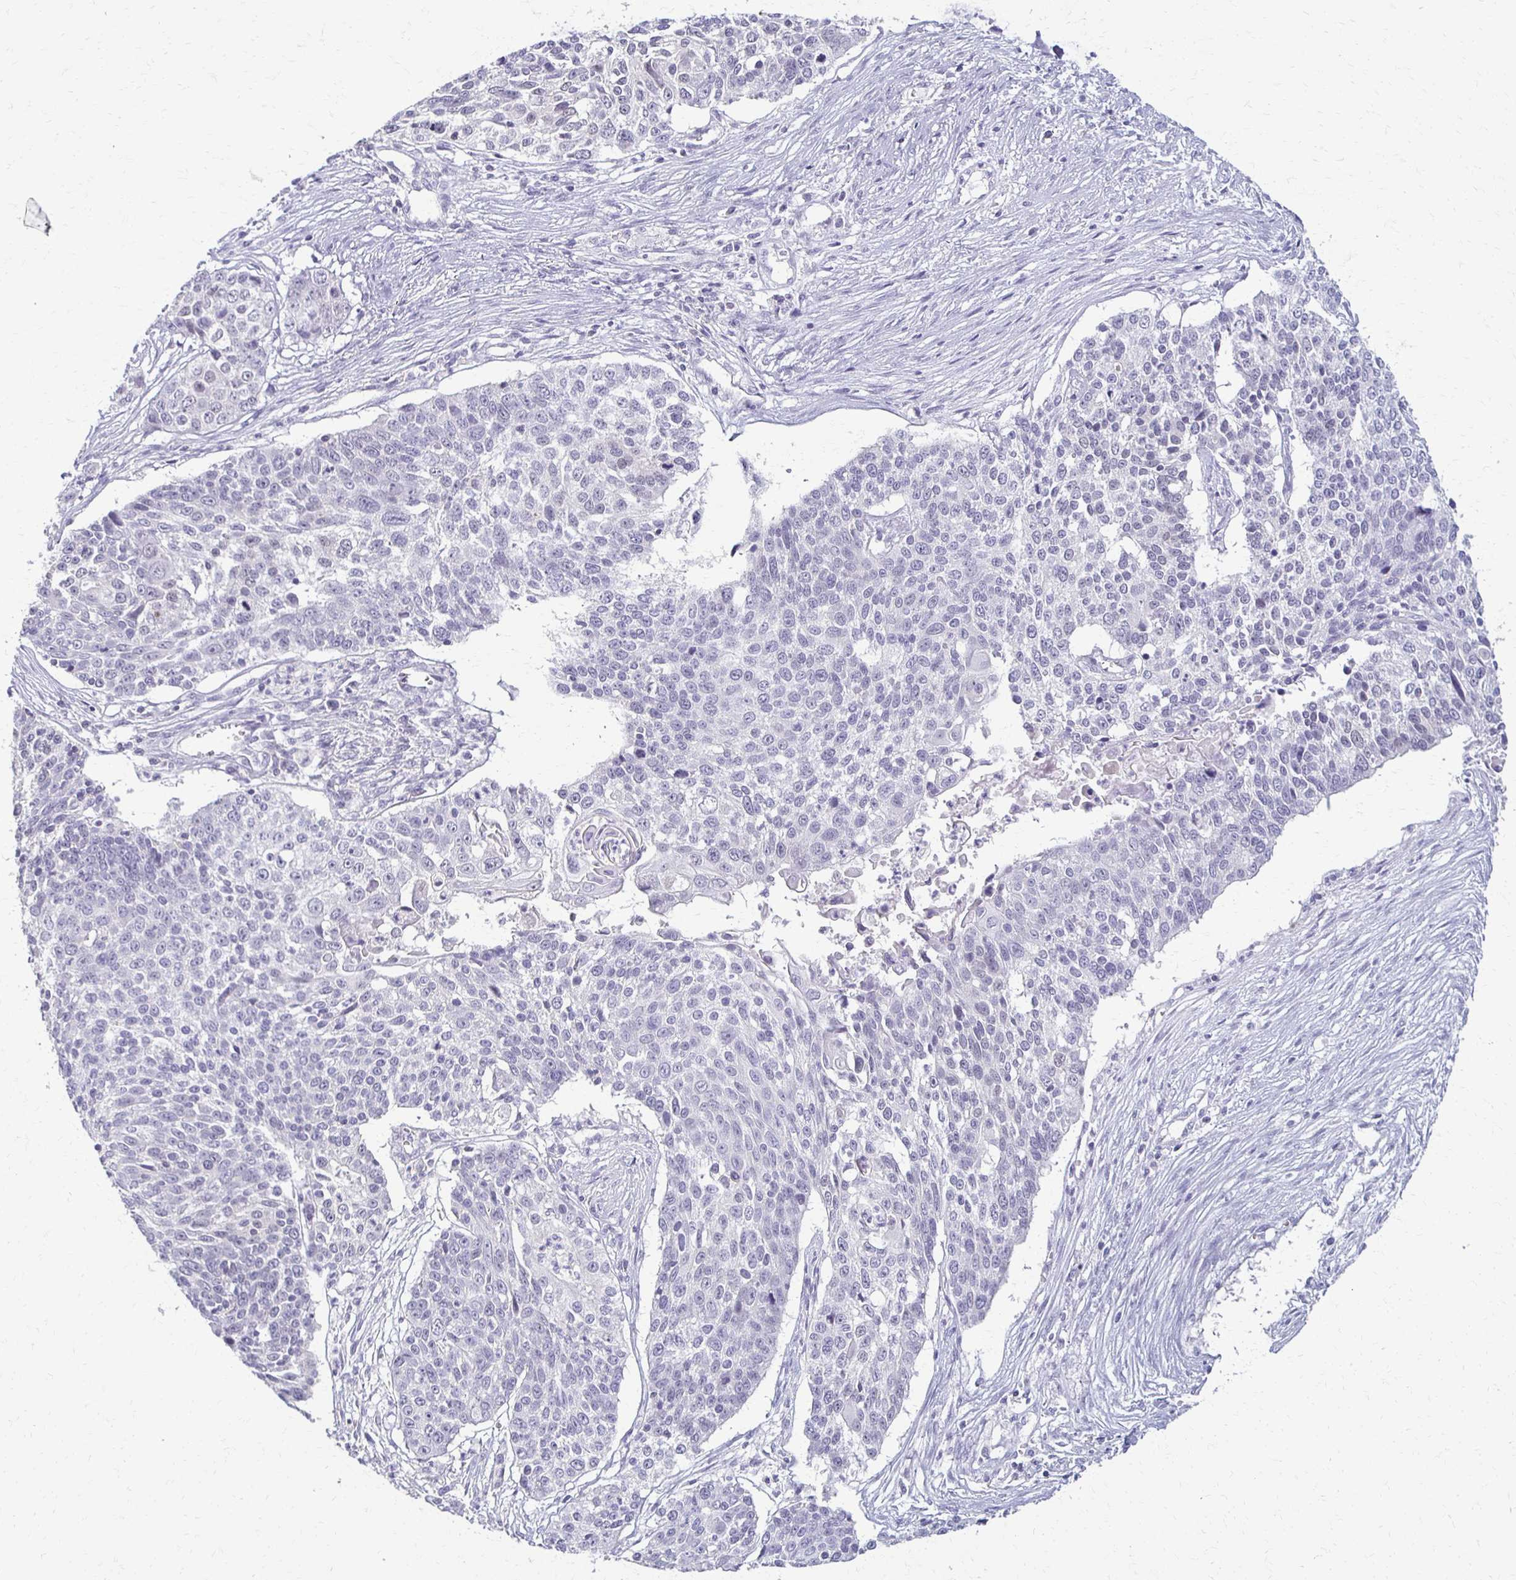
{"staining": {"intensity": "negative", "quantity": "none", "location": "none"}, "tissue": "lung cancer", "cell_type": "Tumor cells", "image_type": "cancer", "snomed": [{"axis": "morphology", "description": "Squamous cell carcinoma, NOS"}, {"axis": "morphology", "description": "Squamous cell carcinoma, metastatic, NOS"}, {"axis": "topography", "description": "Lung"}, {"axis": "topography", "description": "Pleura, NOS"}], "caption": "Lung cancer (metastatic squamous cell carcinoma) stained for a protein using immunohistochemistry (IHC) displays no expression tumor cells.", "gene": "FOXO4", "patient": {"sex": "male", "age": 72}}